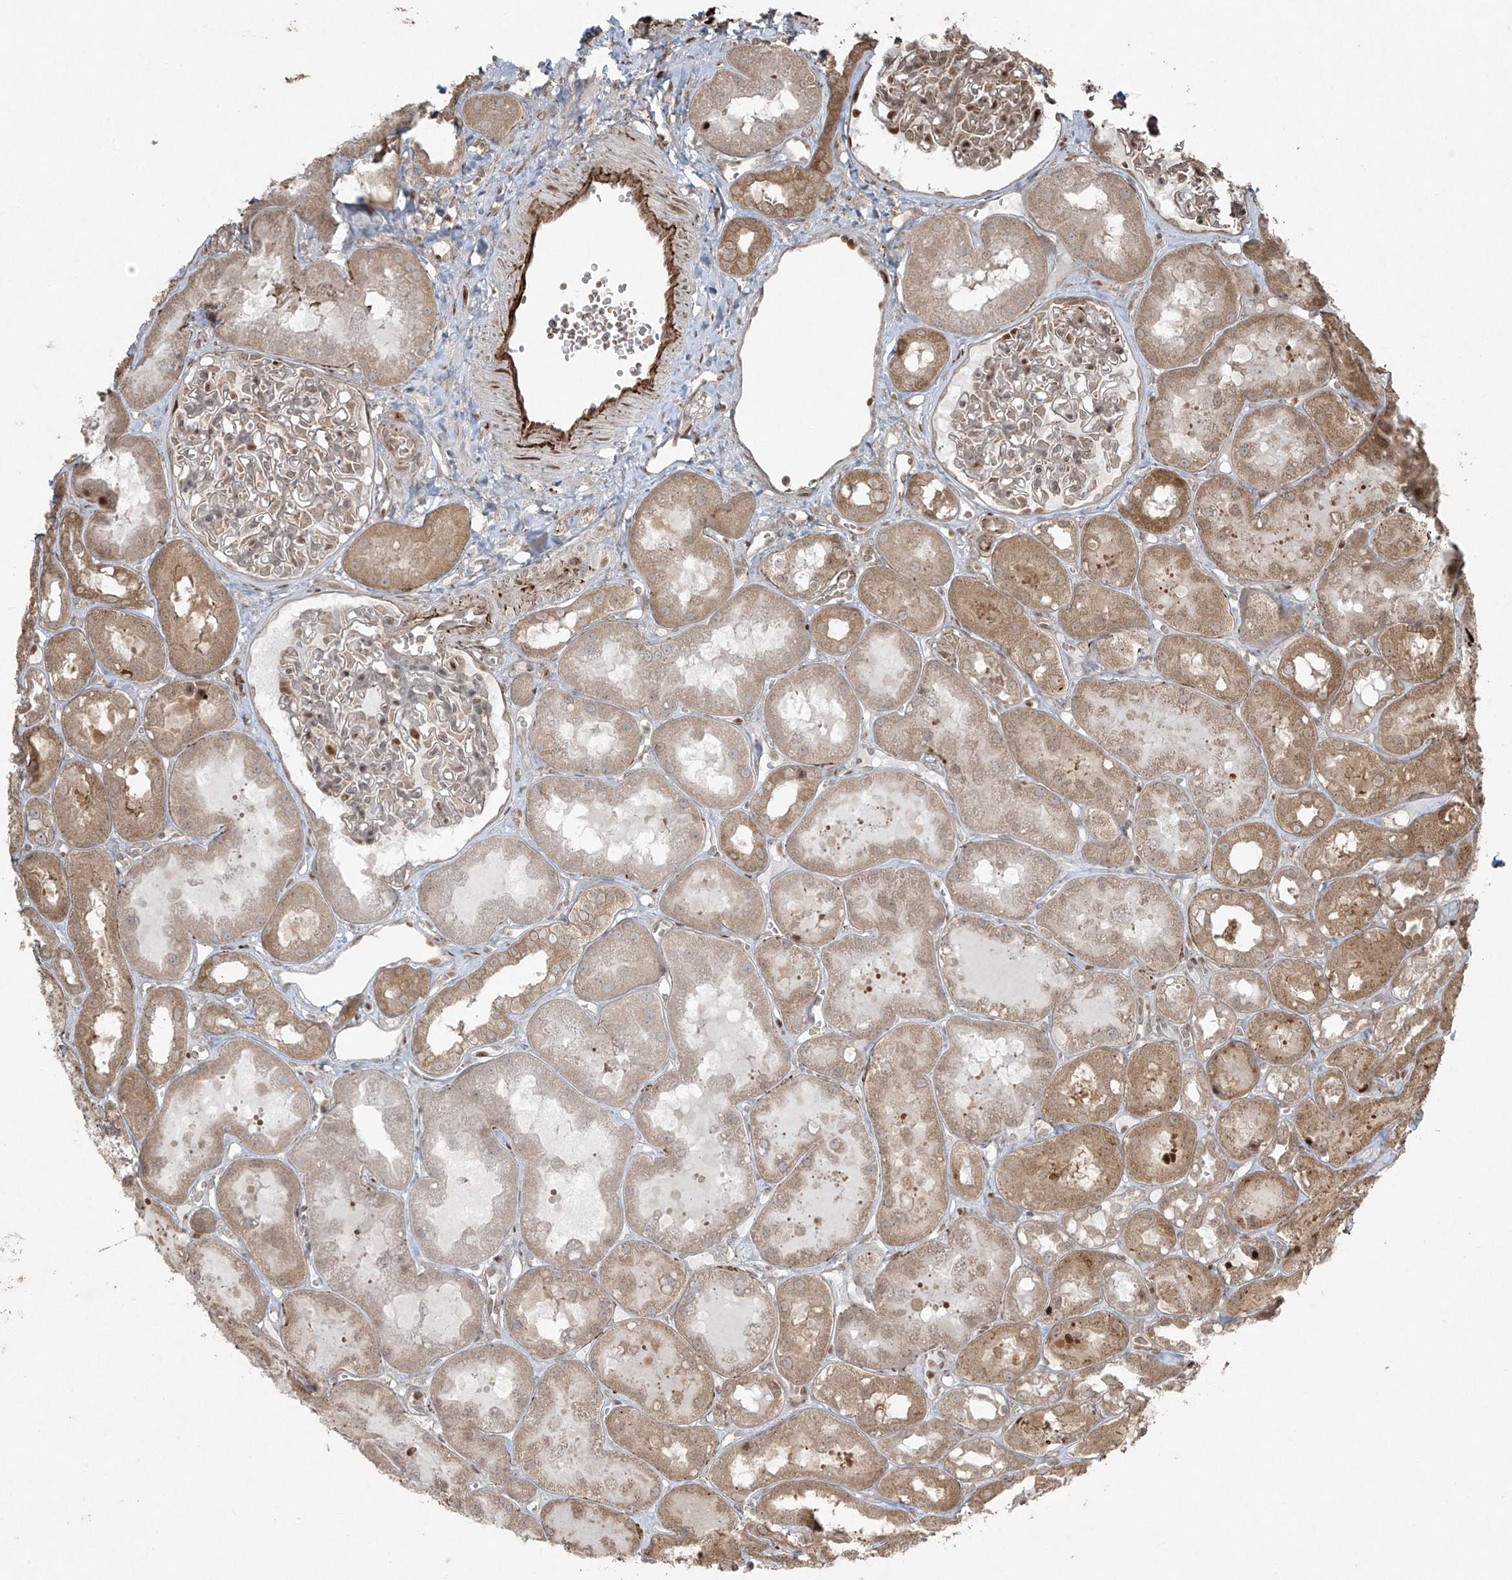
{"staining": {"intensity": "moderate", "quantity": "<25%", "location": "nuclear"}, "tissue": "kidney", "cell_type": "Cells in glomeruli", "image_type": "normal", "snomed": [{"axis": "morphology", "description": "Normal tissue, NOS"}, {"axis": "topography", "description": "Kidney"}], "caption": "Human kidney stained for a protein (brown) demonstrates moderate nuclear positive staining in about <25% of cells in glomeruli.", "gene": "TTC22", "patient": {"sex": "male", "age": 16}}